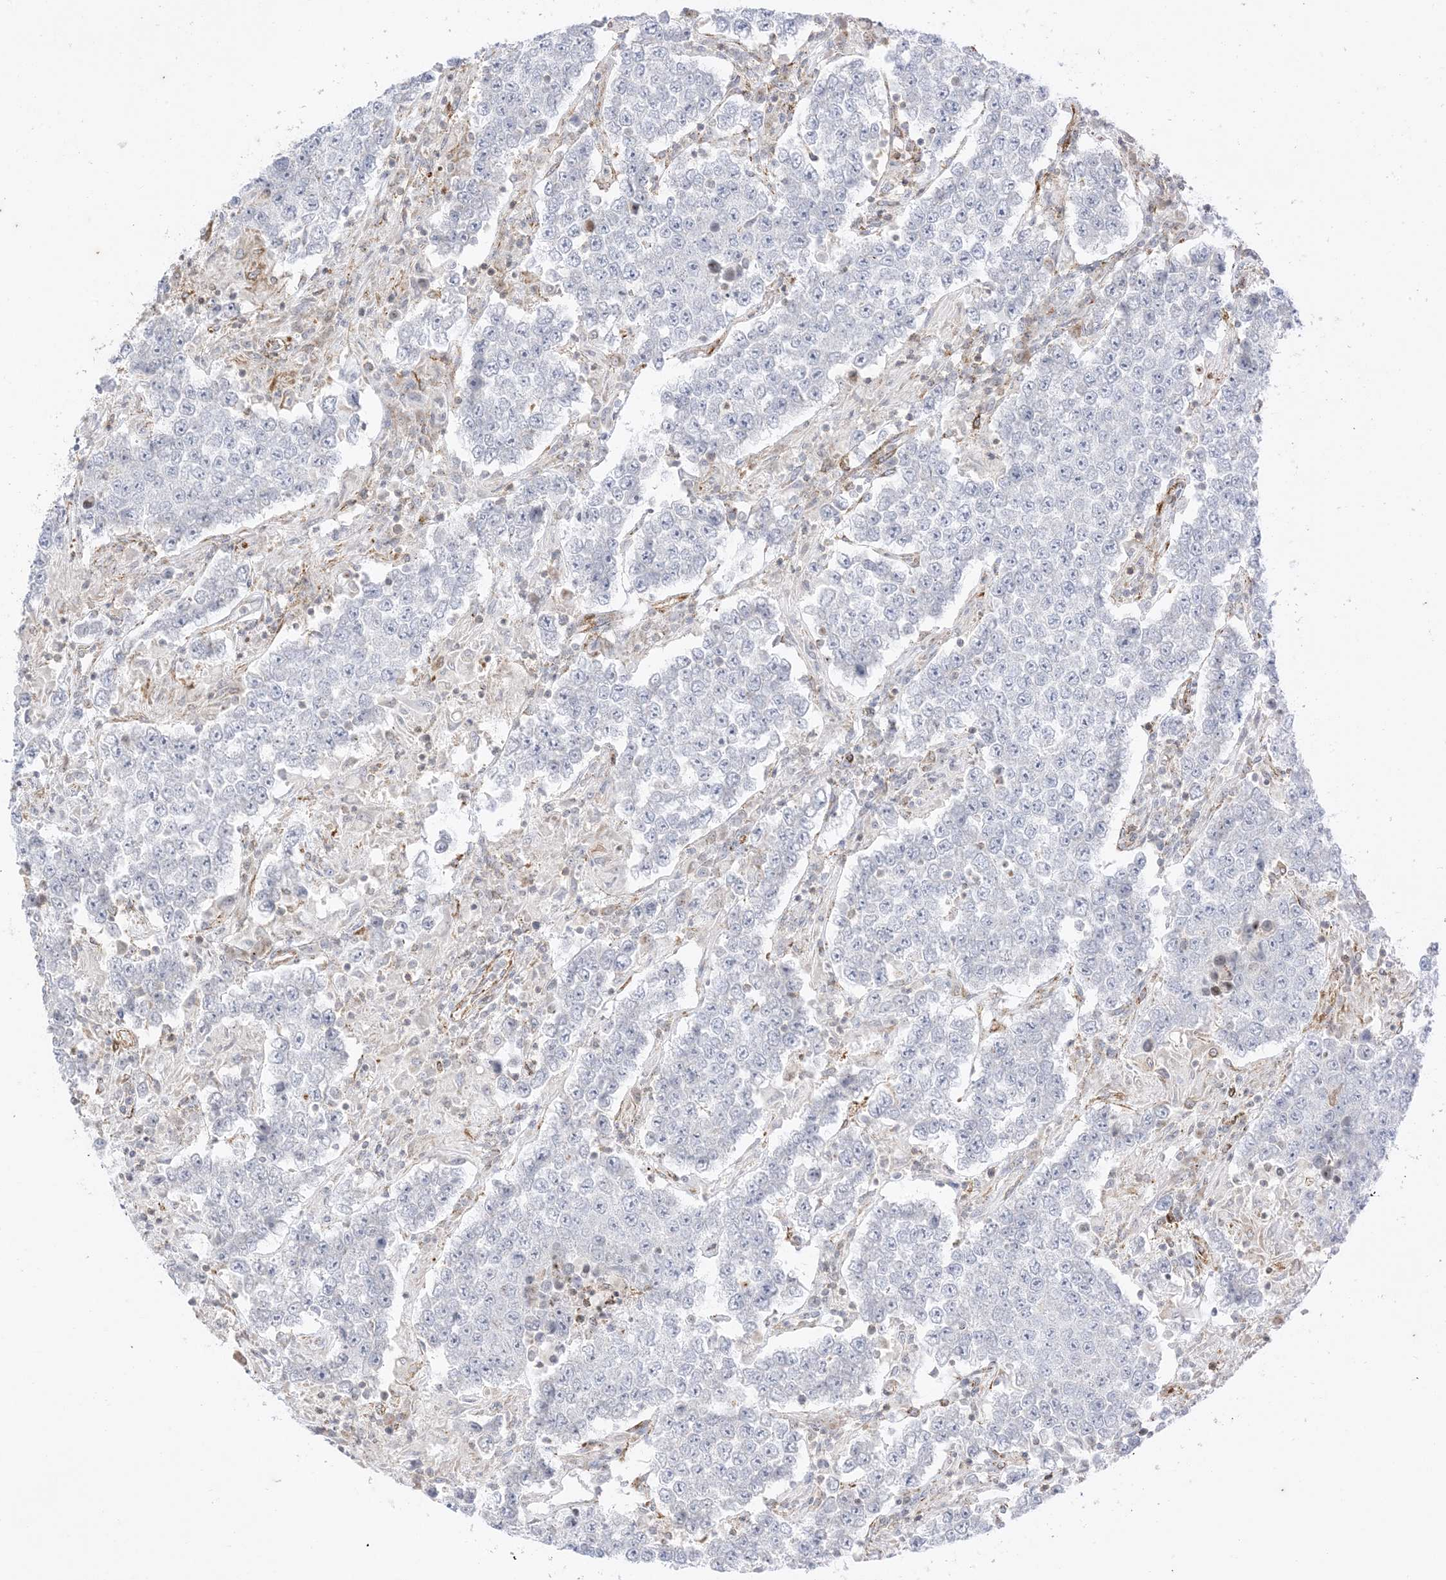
{"staining": {"intensity": "negative", "quantity": "none", "location": "none"}, "tissue": "testis cancer", "cell_type": "Tumor cells", "image_type": "cancer", "snomed": [{"axis": "morphology", "description": "Normal tissue, NOS"}, {"axis": "morphology", "description": "Urothelial carcinoma, High grade"}, {"axis": "morphology", "description": "Seminoma, NOS"}, {"axis": "morphology", "description": "Carcinoma, Embryonal, NOS"}, {"axis": "topography", "description": "Urinary bladder"}, {"axis": "topography", "description": "Testis"}], "caption": "The photomicrograph exhibits no significant expression in tumor cells of testis cancer.", "gene": "RAC1", "patient": {"sex": "male", "age": 41}}